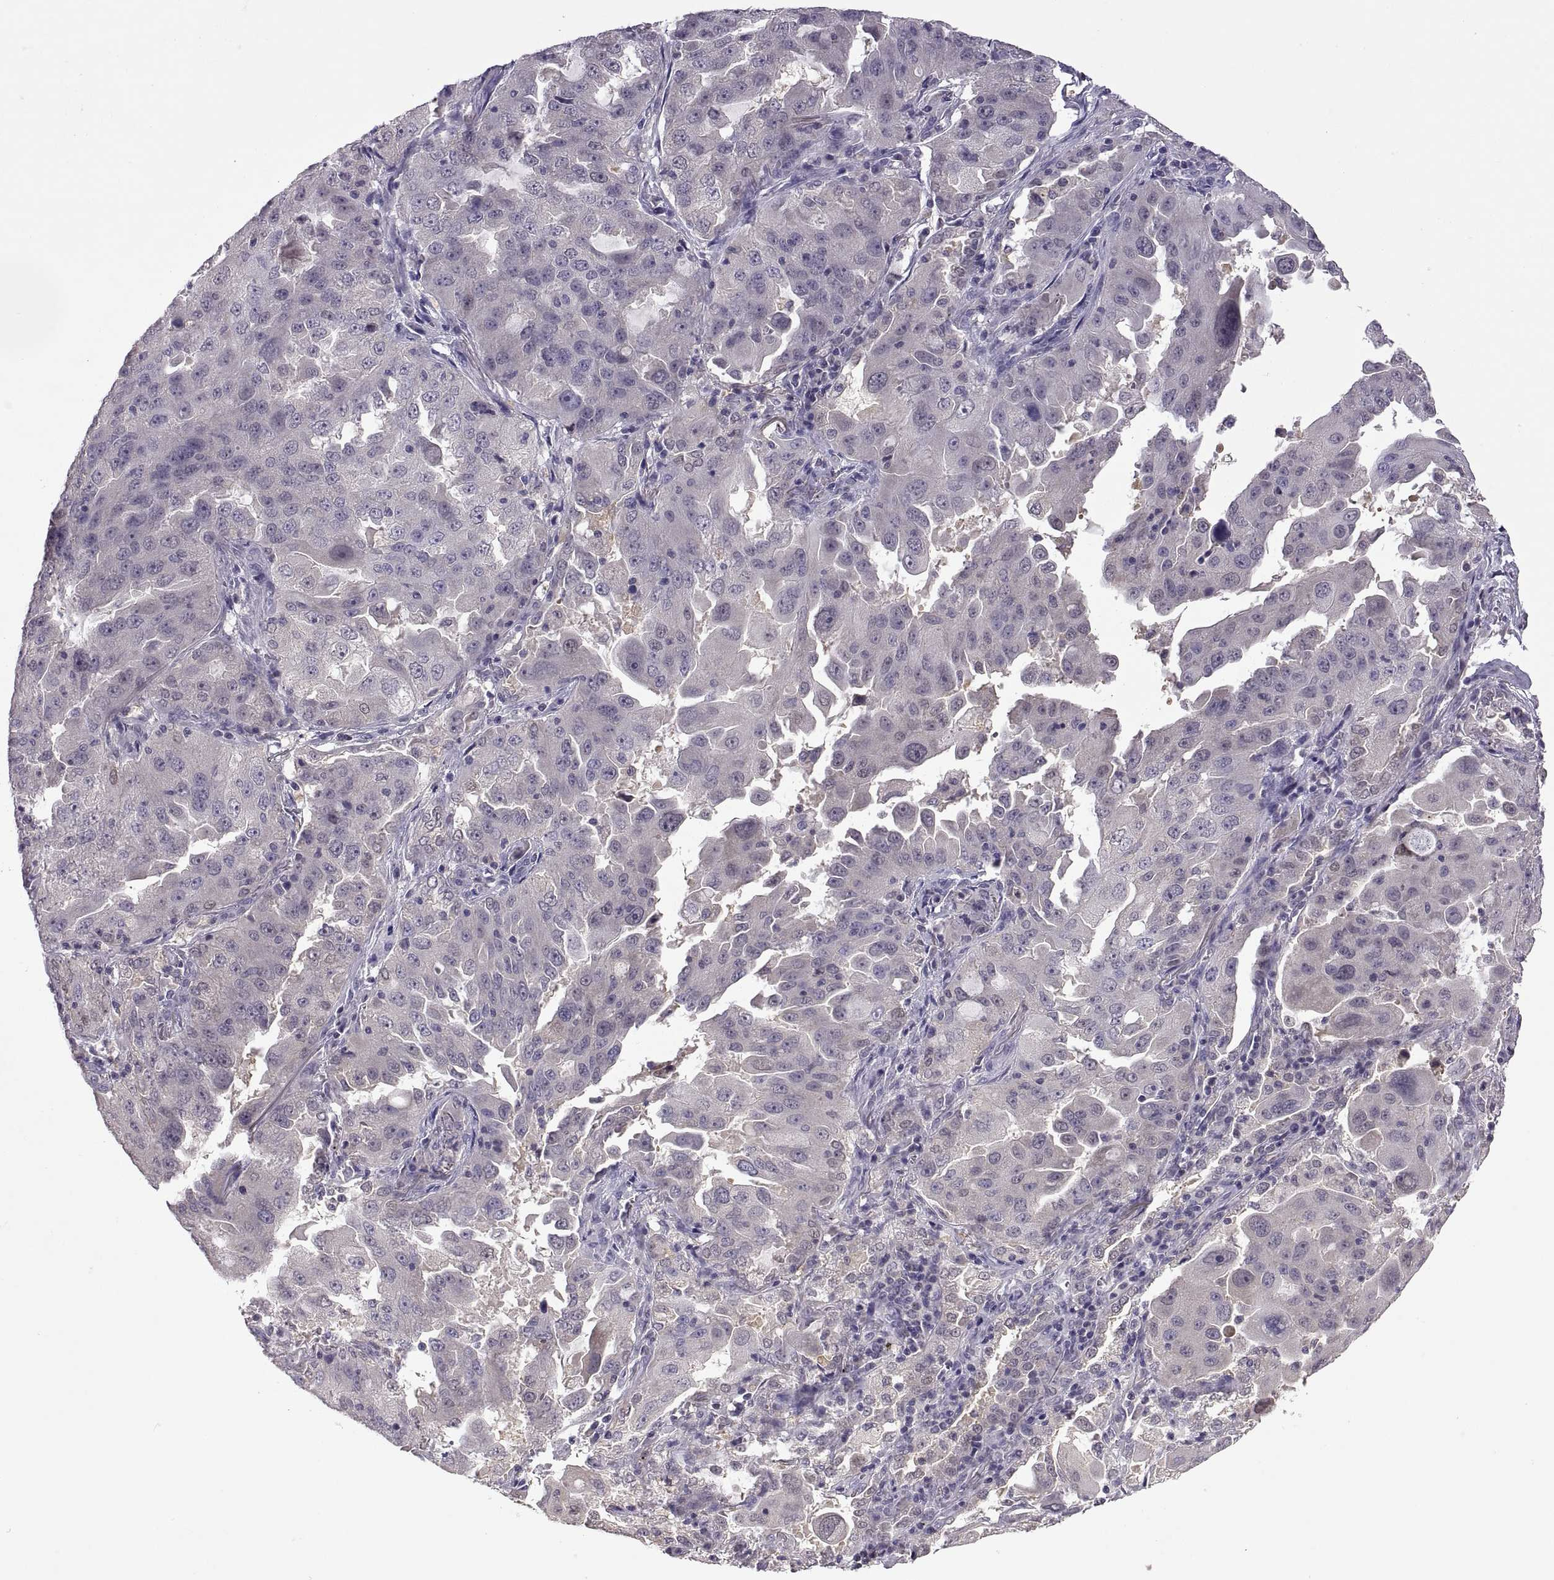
{"staining": {"intensity": "negative", "quantity": "none", "location": "none"}, "tissue": "lung cancer", "cell_type": "Tumor cells", "image_type": "cancer", "snomed": [{"axis": "morphology", "description": "Adenocarcinoma, NOS"}, {"axis": "topography", "description": "Lung"}], "caption": "DAB immunohistochemical staining of human lung cancer (adenocarcinoma) reveals no significant expression in tumor cells.", "gene": "FGF9", "patient": {"sex": "female", "age": 61}}